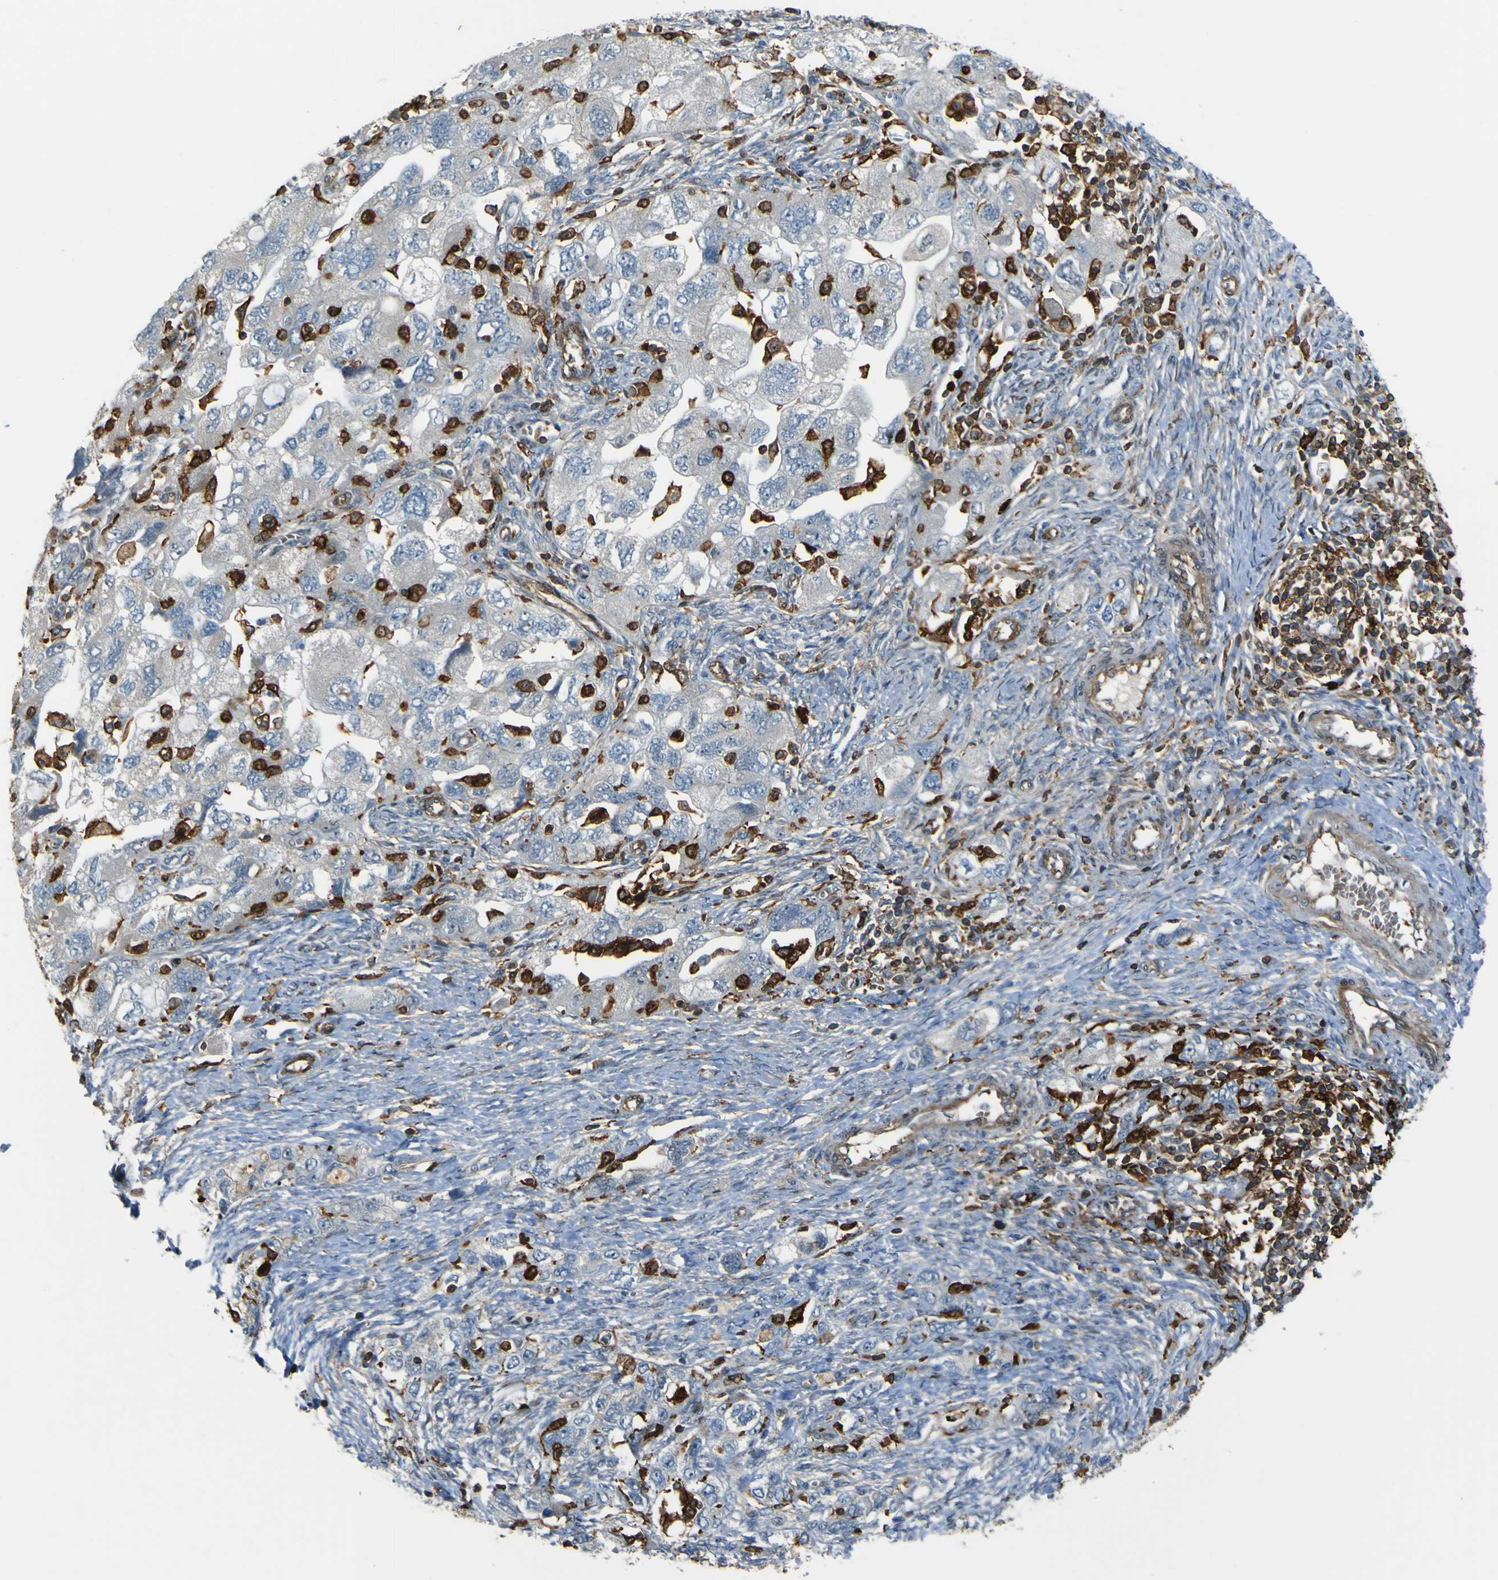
{"staining": {"intensity": "negative", "quantity": "none", "location": "none"}, "tissue": "ovarian cancer", "cell_type": "Tumor cells", "image_type": "cancer", "snomed": [{"axis": "morphology", "description": "Carcinoma, NOS"}, {"axis": "morphology", "description": "Cystadenocarcinoma, serous, NOS"}, {"axis": "topography", "description": "Ovary"}], "caption": "This is a photomicrograph of IHC staining of carcinoma (ovarian), which shows no staining in tumor cells. (IHC, brightfield microscopy, high magnification).", "gene": "PCDHB5", "patient": {"sex": "female", "age": 69}}